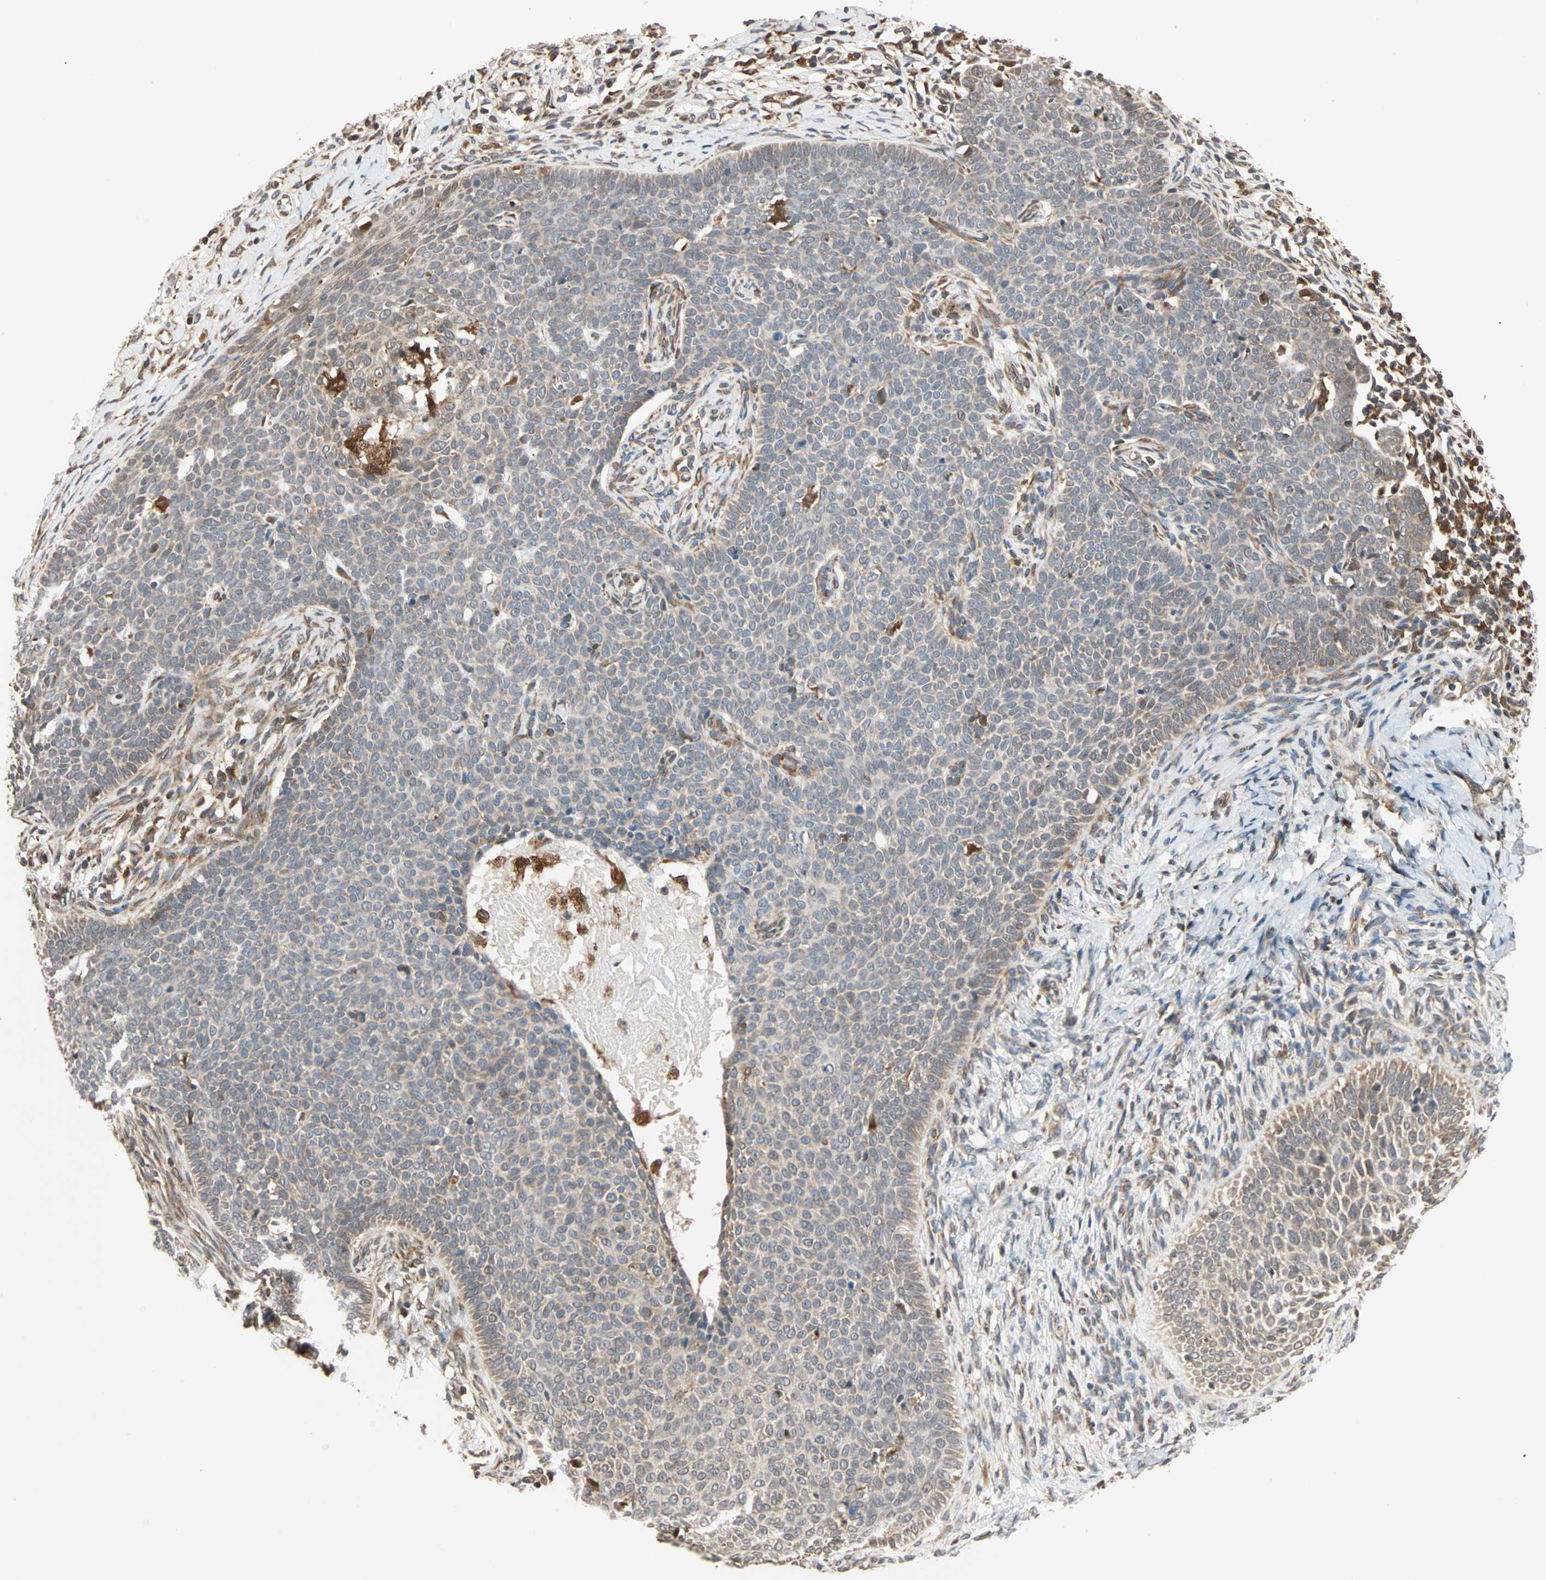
{"staining": {"intensity": "weak", "quantity": "<25%", "location": "cytoplasmic/membranous"}, "tissue": "skin cancer", "cell_type": "Tumor cells", "image_type": "cancer", "snomed": [{"axis": "morphology", "description": "Normal tissue, NOS"}, {"axis": "morphology", "description": "Basal cell carcinoma"}, {"axis": "topography", "description": "Skin"}], "caption": "The histopathology image reveals no staining of tumor cells in skin cancer.", "gene": "AUP1", "patient": {"sex": "male", "age": 87}}